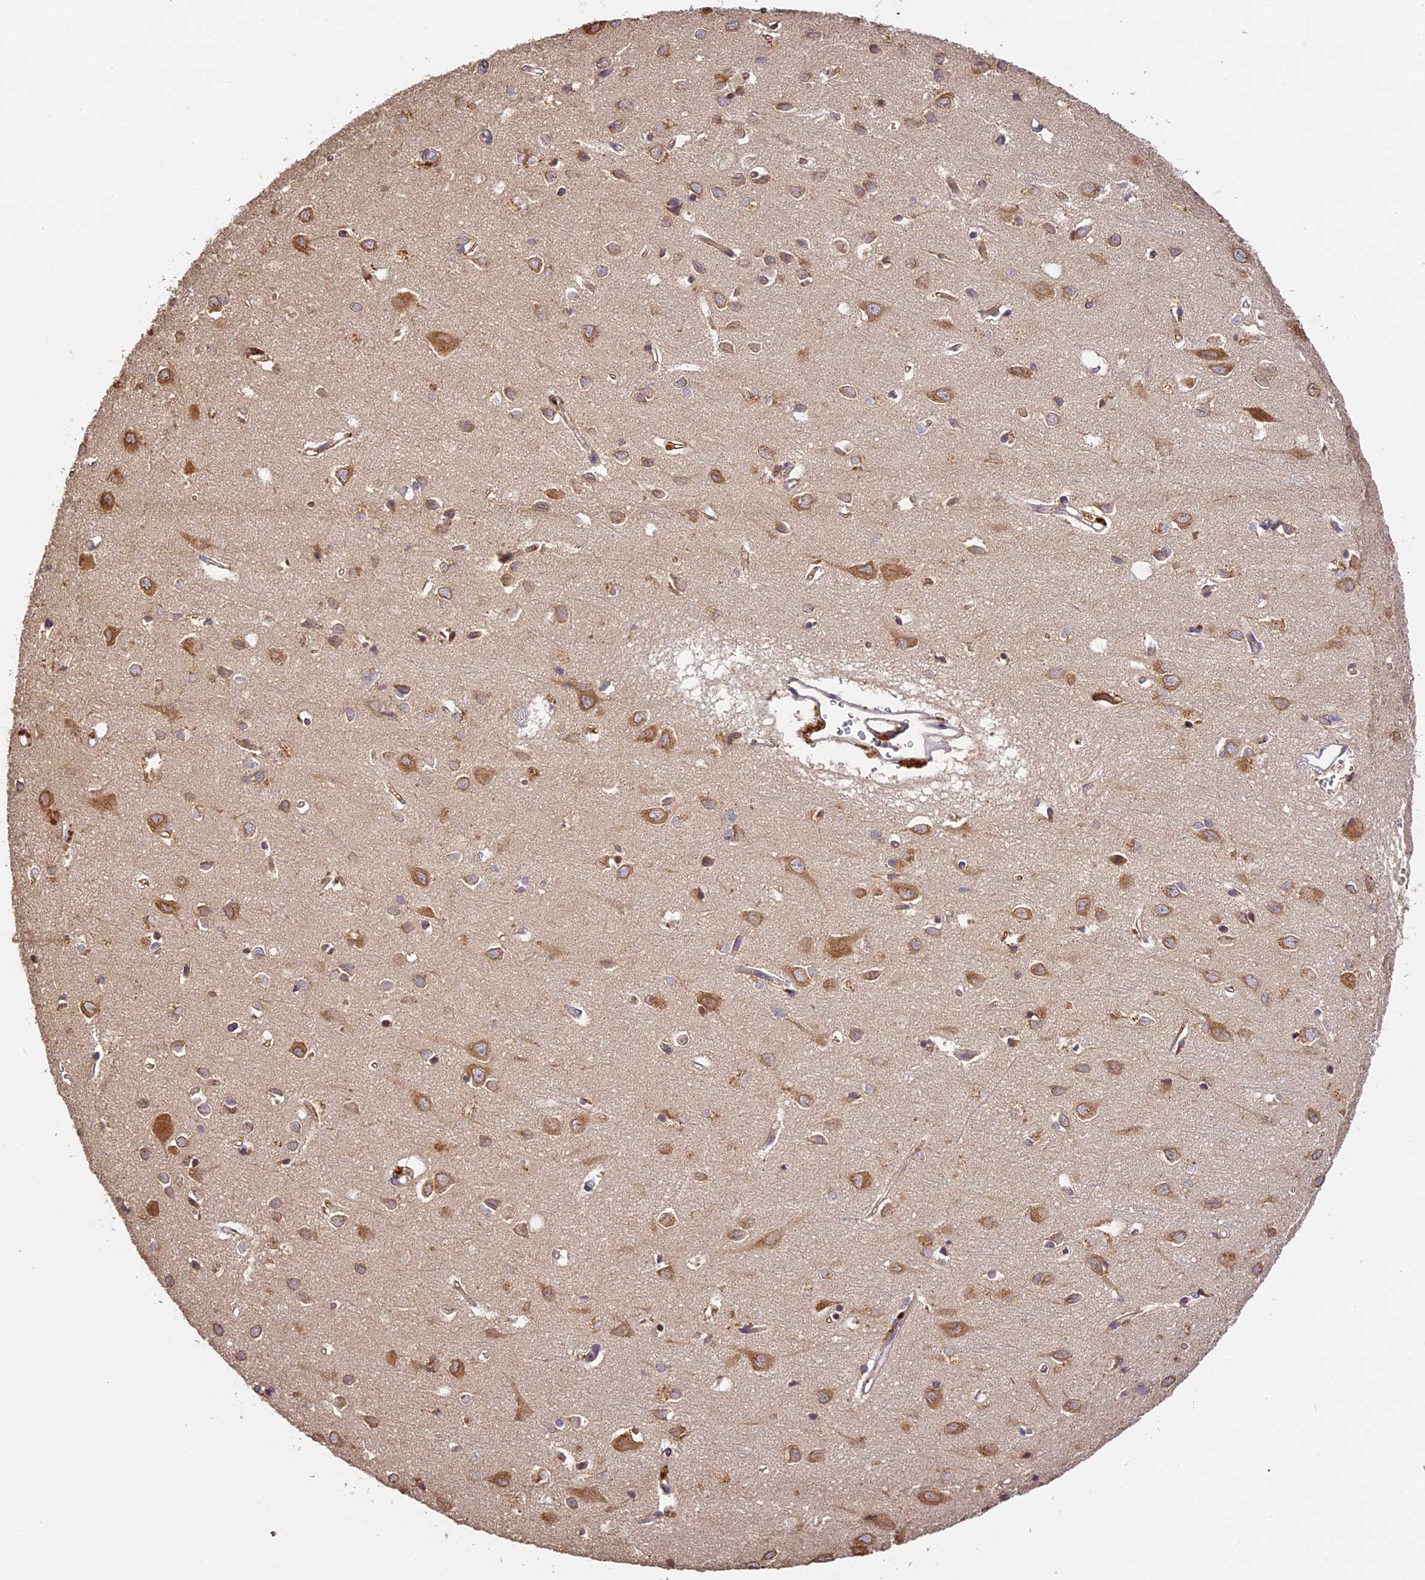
{"staining": {"intensity": "weak", "quantity": ">75%", "location": "cytoplasmic/membranous"}, "tissue": "cerebral cortex", "cell_type": "Endothelial cells", "image_type": "normal", "snomed": [{"axis": "morphology", "description": "Normal tissue, NOS"}, {"axis": "topography", "description": "Cerebral cortex"}], "caption": "IHC (DAB) staining of benign cerebral cortex shows weak cytoplasmic/membranous protein staining in approximately >75% of endothelial cells. (DAB (3,3'-diaminobenzidine) IHC with brightfield microscopy, high magnification).", "gene": "BRAP", "patient": {"sex": "female", "age": 64}}